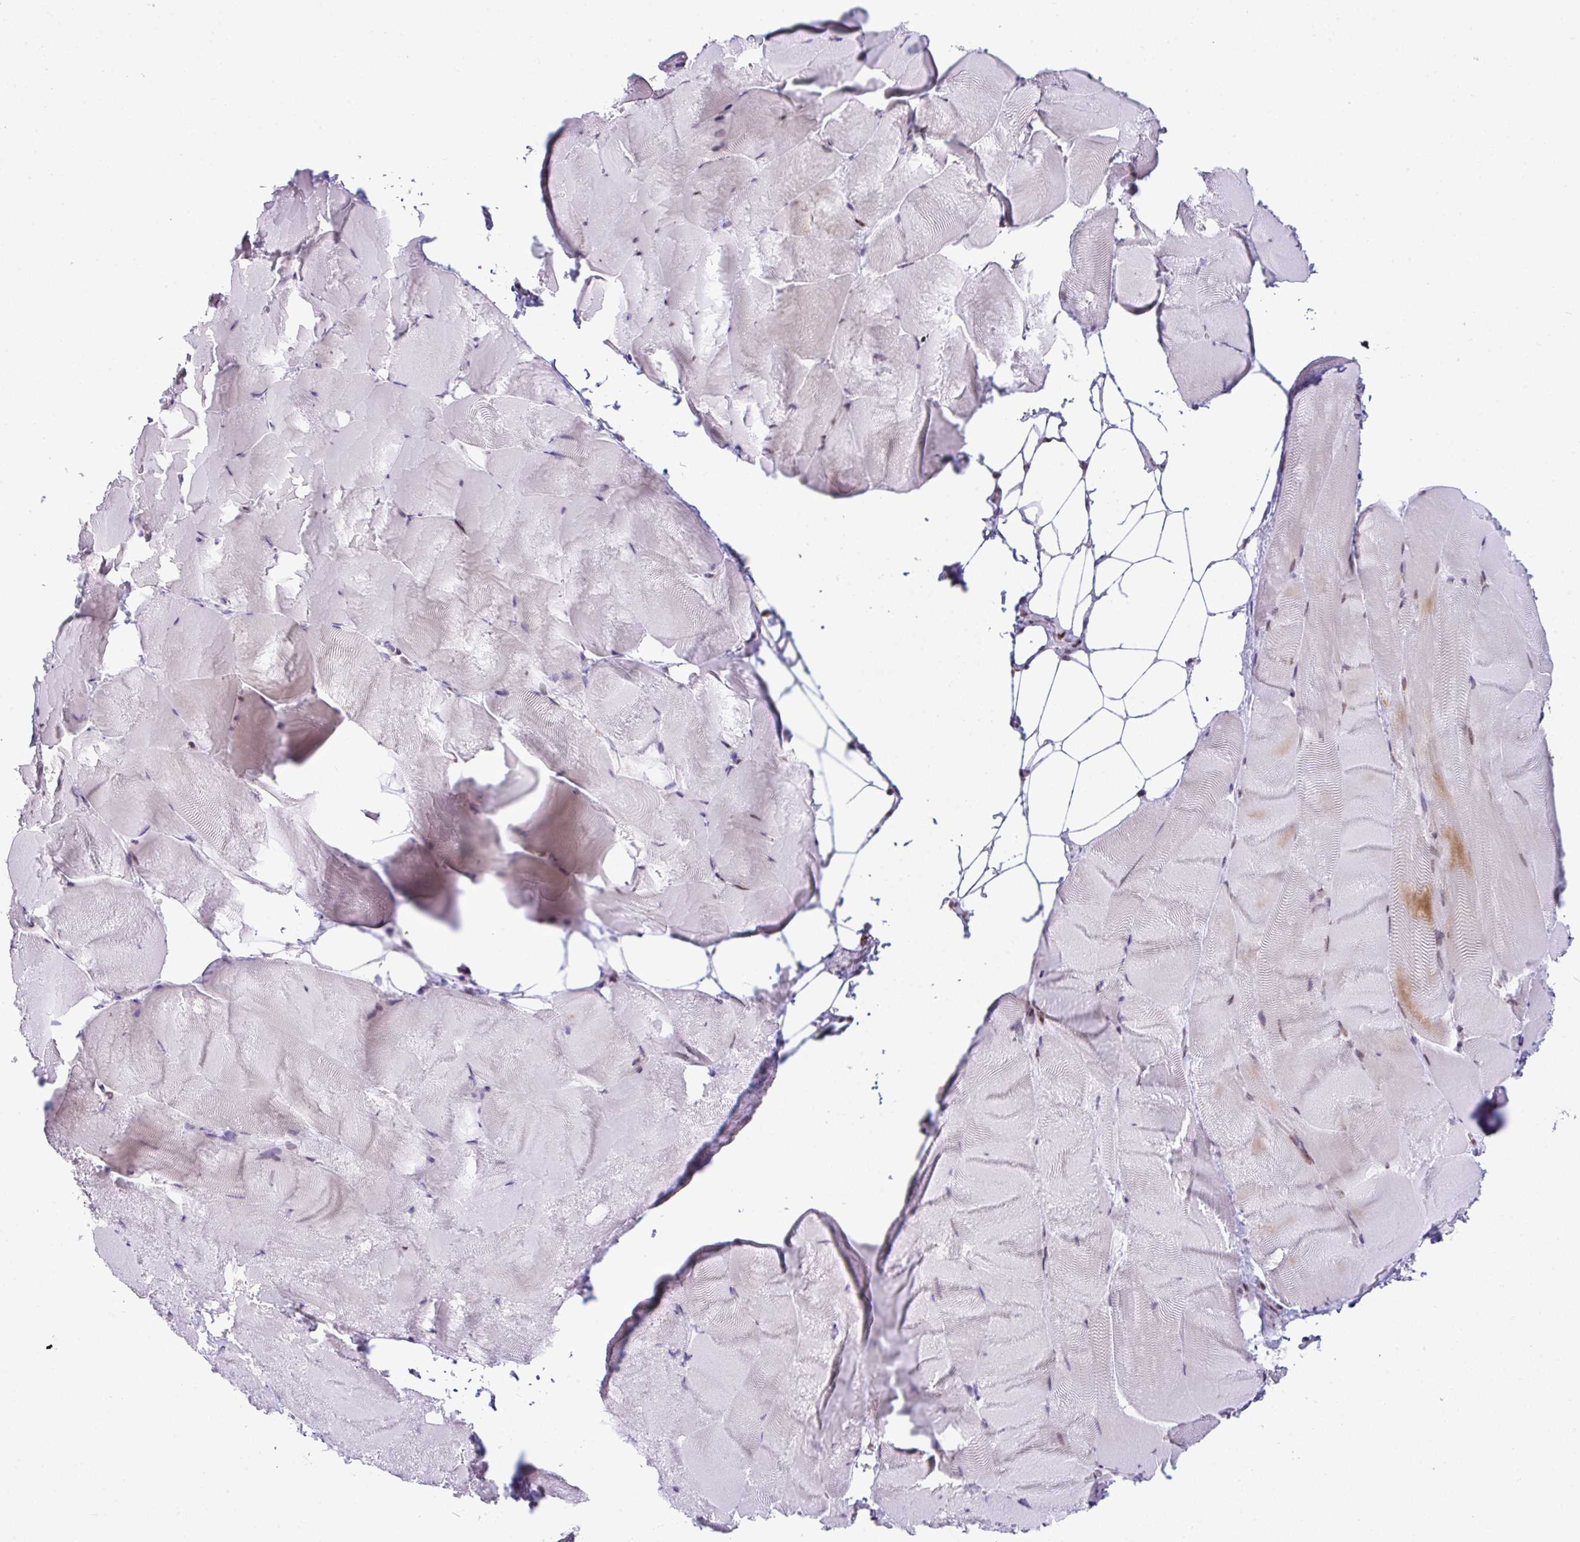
{"staining": {"intensity": "strong", "quantity": "25%-75%", "location": "nuclear"}, "tissue": "skeletal muscle", "cell_type": "Myocytes", "image_type": "normal", "snomed": [{"axis": "morphology", "description": "Normal tissue, NOS"}, {"axis": "topography", "description": "Skeletal muscle"}], "caption": "Immunohistochemistry of normal human skeletal muscle shows high levels of strong nuclear positivity in approximately 25%-75% of myocytes. The staining was performed using DAB (3,3'-diaminobenzidine) to visualize the protein expression in brown, while the nuclei were stained in blue with hematoxylin (Magnification: 20x).", "gene": "CLP1", "patient": {"sex": "female", "age": 64}}